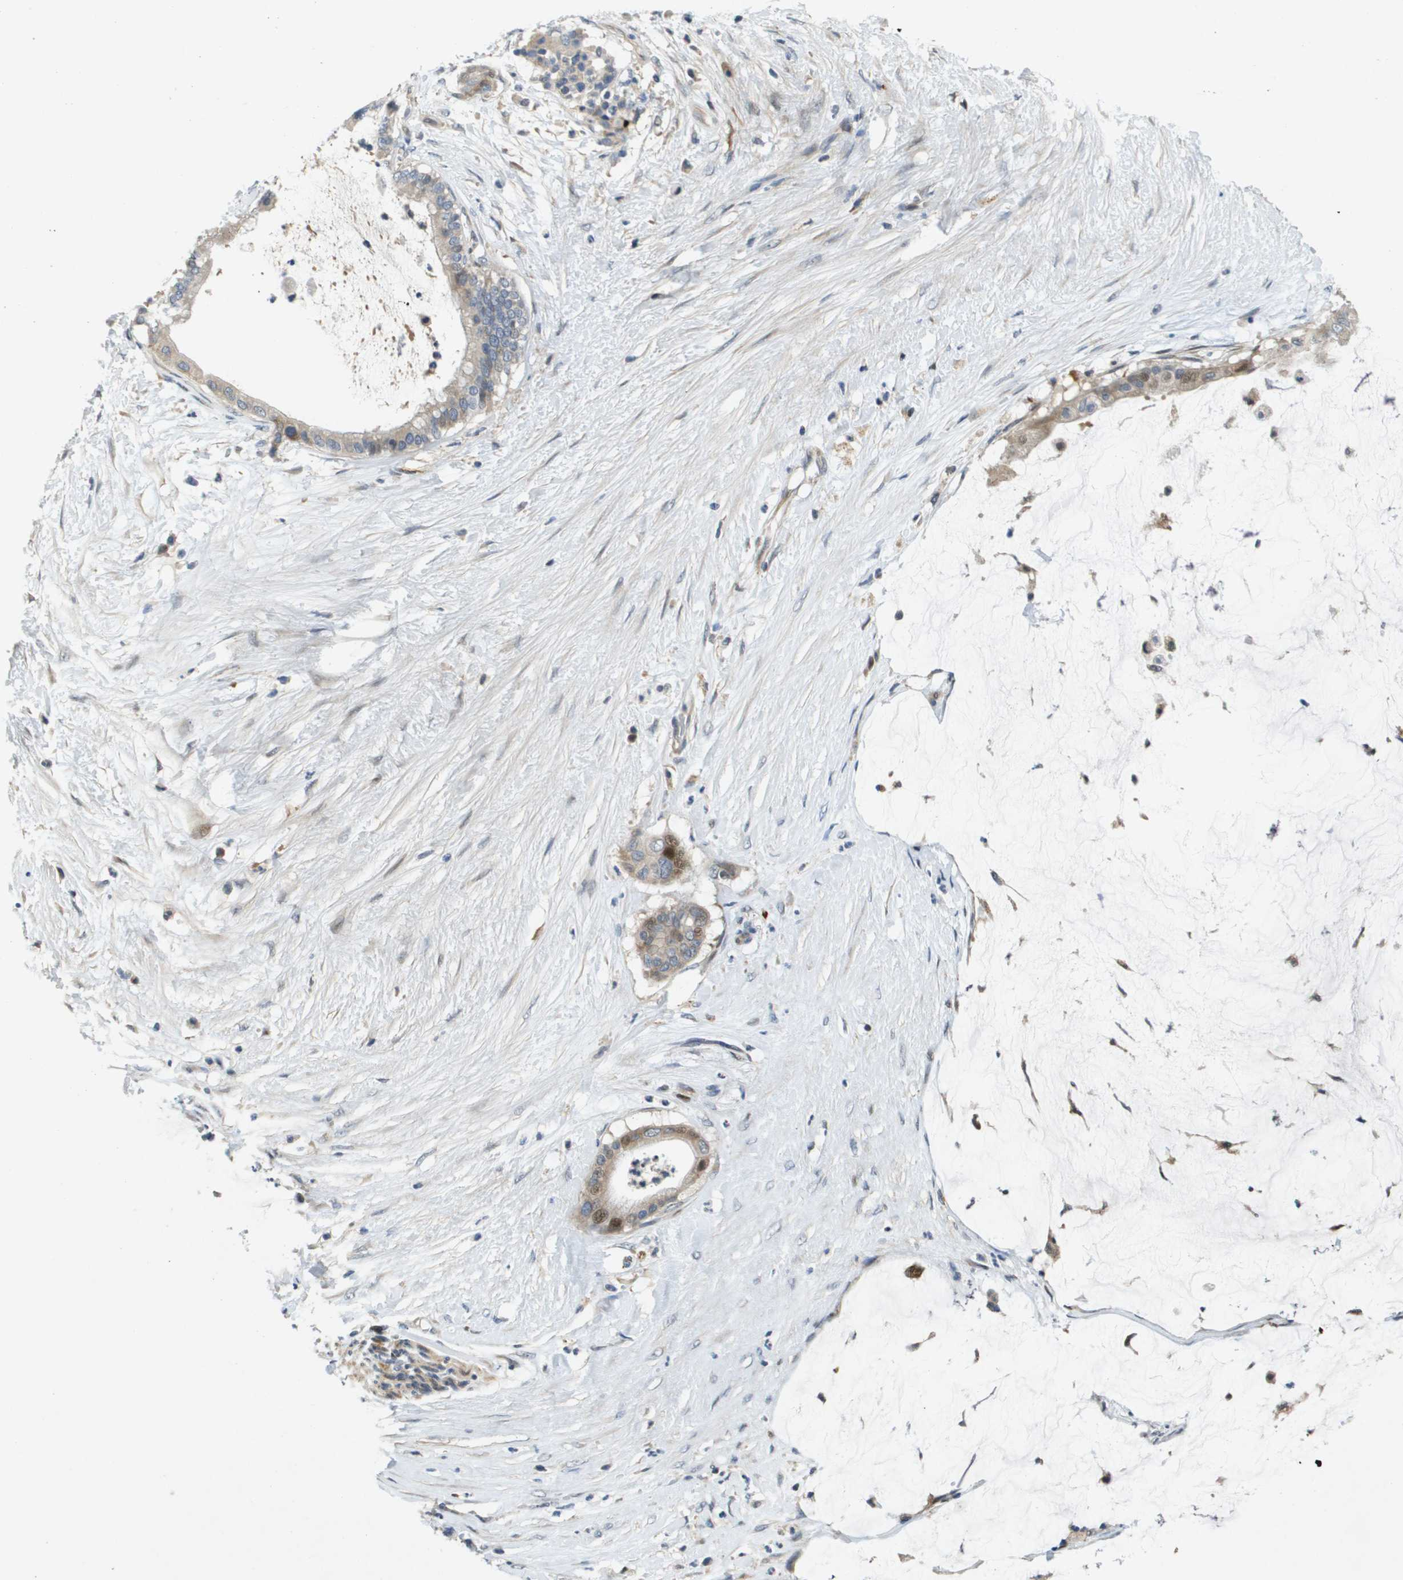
{"staining": {"intensity": "weak", "quantity": ">75%", "location": "cytoplasmic/membranous,nuclear"}, "tissue": "pancreatic cancer", "cell_type": "Tumor cells", "image_type": "cancer", "snomed": [{"axis": "morphology", "description": "Adenocarcinoma, NOS"}, {"axis": "topography", "description": "Pancreas"}], "caption": "Immunohistochemistry image of pancreatic adenocarcinoma stained for a protein (brown), which demonstrates low levels of weak cytoplasmic/membranous and nuclear staining in about >75% of tumor cells.", "gene": "SCN4B", "patient": {"sex": "male", "age": 41}}